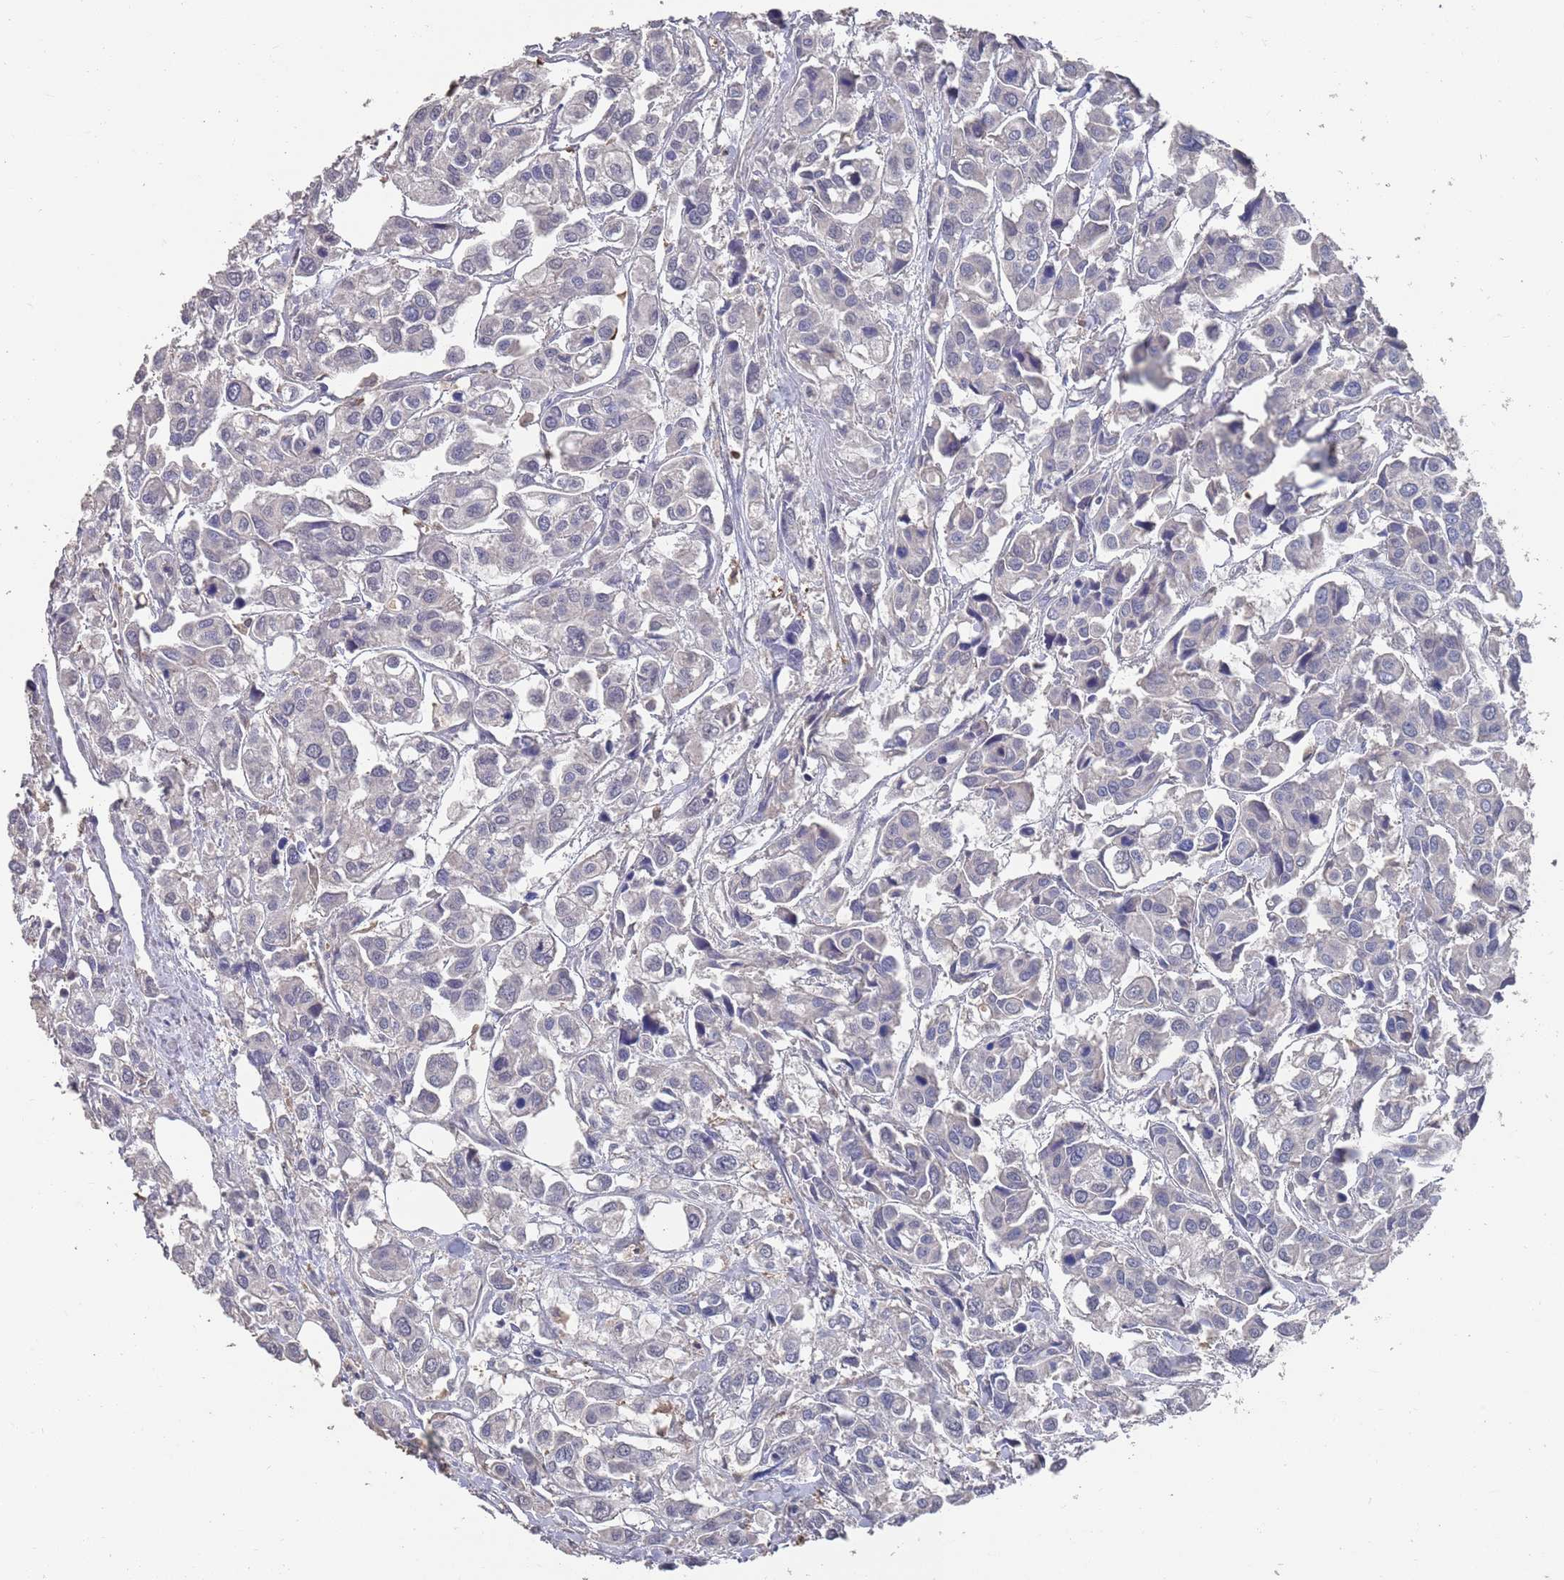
{"staining": {"intensity": "negative", "quantity": "none", "location": "none"}, "tissue": "urothelial cancer", "cell_type": "Tumor cells", "image_type": "cancer", "snomed": [{"axis": "morphology", "description": "Urothelial carcinoma, High grade"}, {"axis": "topography", "description": "Urinary bladder"}], "caption": "DAB (3,3'-diaminobenzidine) immunohistochemical staining of human urothelial cancer displays no significant expression in tumor cells. Brightfield microscopy of immunohistochemistry stained with DAB (3,3'-diaminobenzidine) (brown) and hematoxylin (blue), captured at high magnification.", "gene": "BTBD18", "patient": {"sex": "male", "age": 67}}